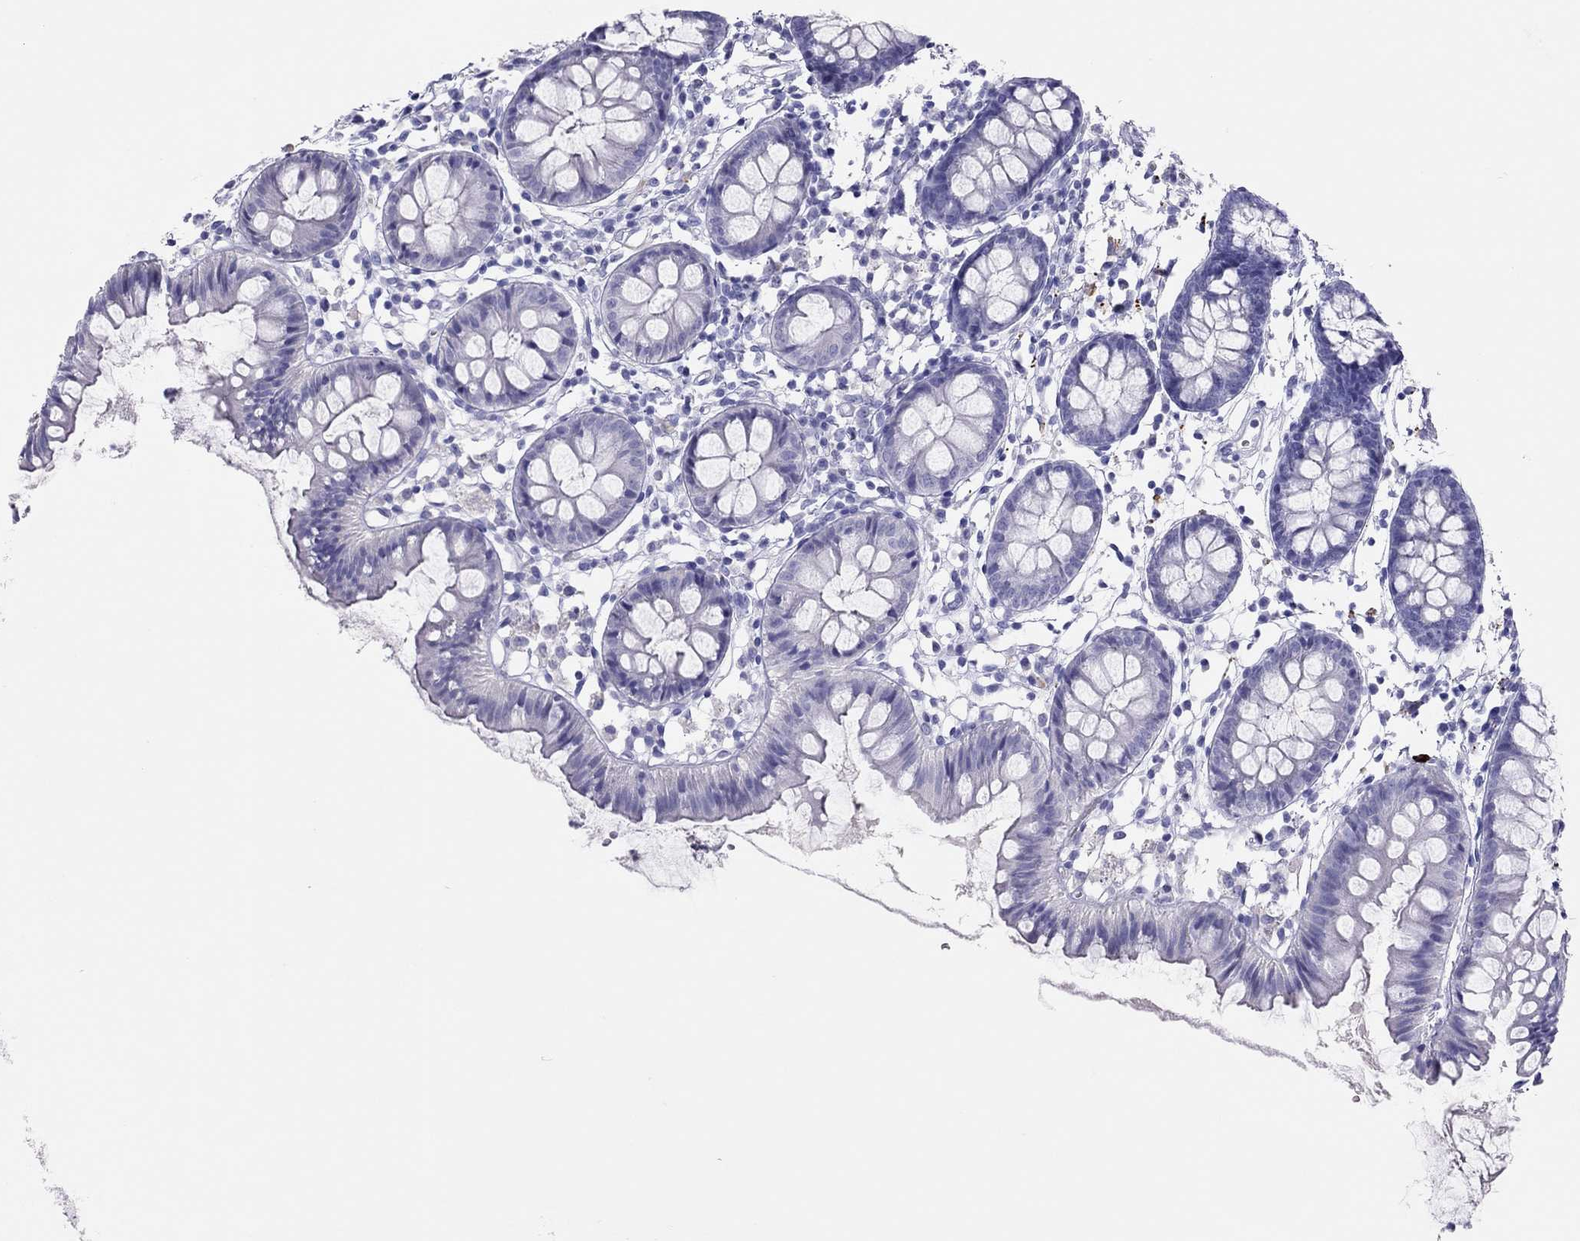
{"staining": {"intensity": "negative", "quantity": "none", "location": "none"}, "tissue": "colon", "cell_type": "Endothelial cells", "image_type": "normal", "snomed": [{"axis": "morphology", "description": "Normal tissue, NOS"}, {"axis": "topography", "description": "Colon"}], "caption": "DAB immunohistochemical staining of normal colon exhibits no significant positivity in endothelial cells. The staining is performed using DAB brown chromogen with nuclei counter-stained in using hematoxylin.", "gene": "TSHB", "patient": {"sex": "female", "age": 84}}